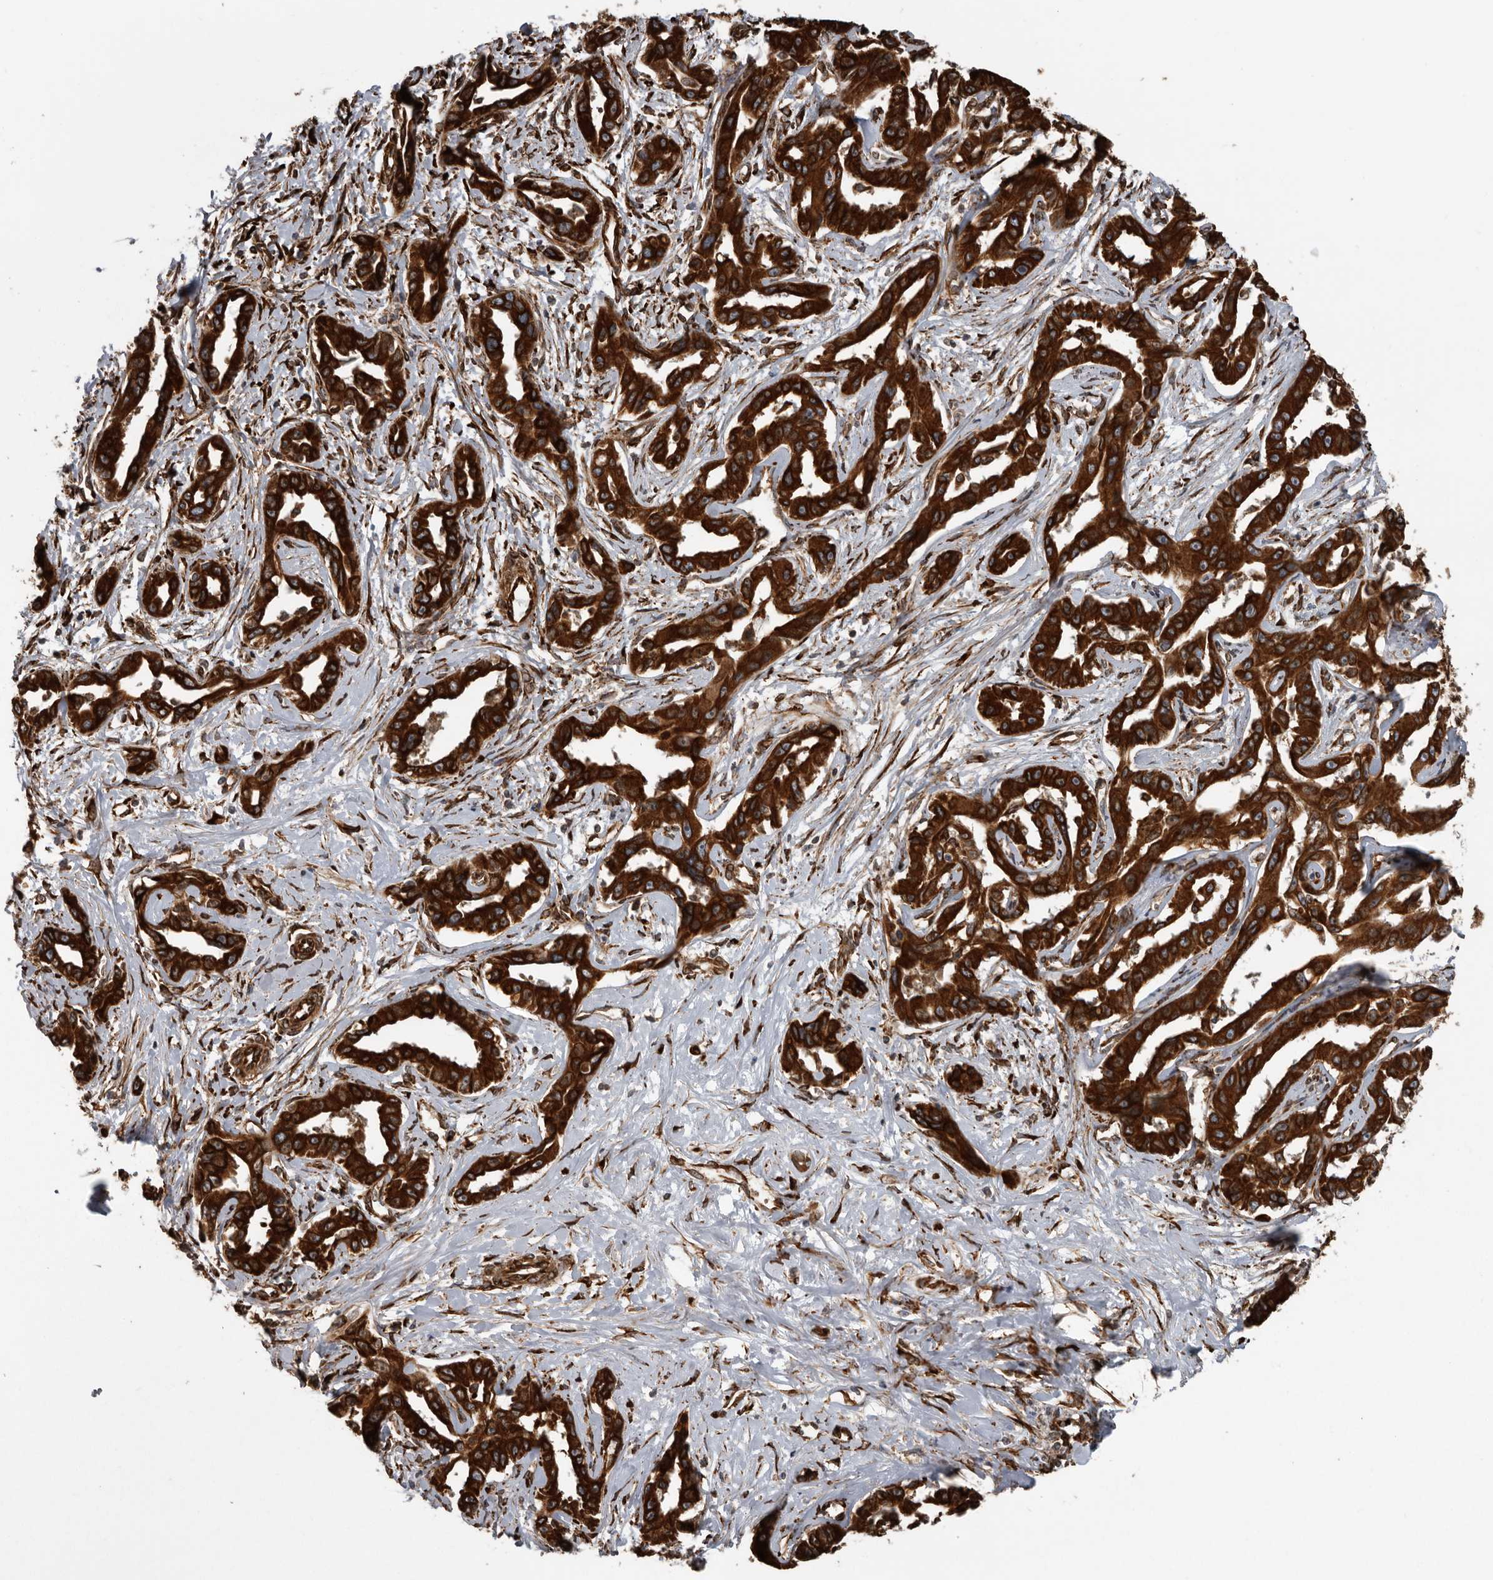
{"staining": {"intensity": "strong", "quantity": ">75%", "location": "cytoplasmic/membranous"}, "tissue": "liver cancer", "cell_type": "Tumor cells", "image_type": "cancer", "snomed": [{"axis": "morphology", "description": "Cholangiocarcinoma"}, {"axis": "topography", "description": "Liver"}], "caption": "A histopathology image of human liver cancer stained for a protein shows strong cytoplasmic/membranous brown staining in tumor cells.", "gene": "CEP350", "patient": {"sex": "male", "age": 59}}